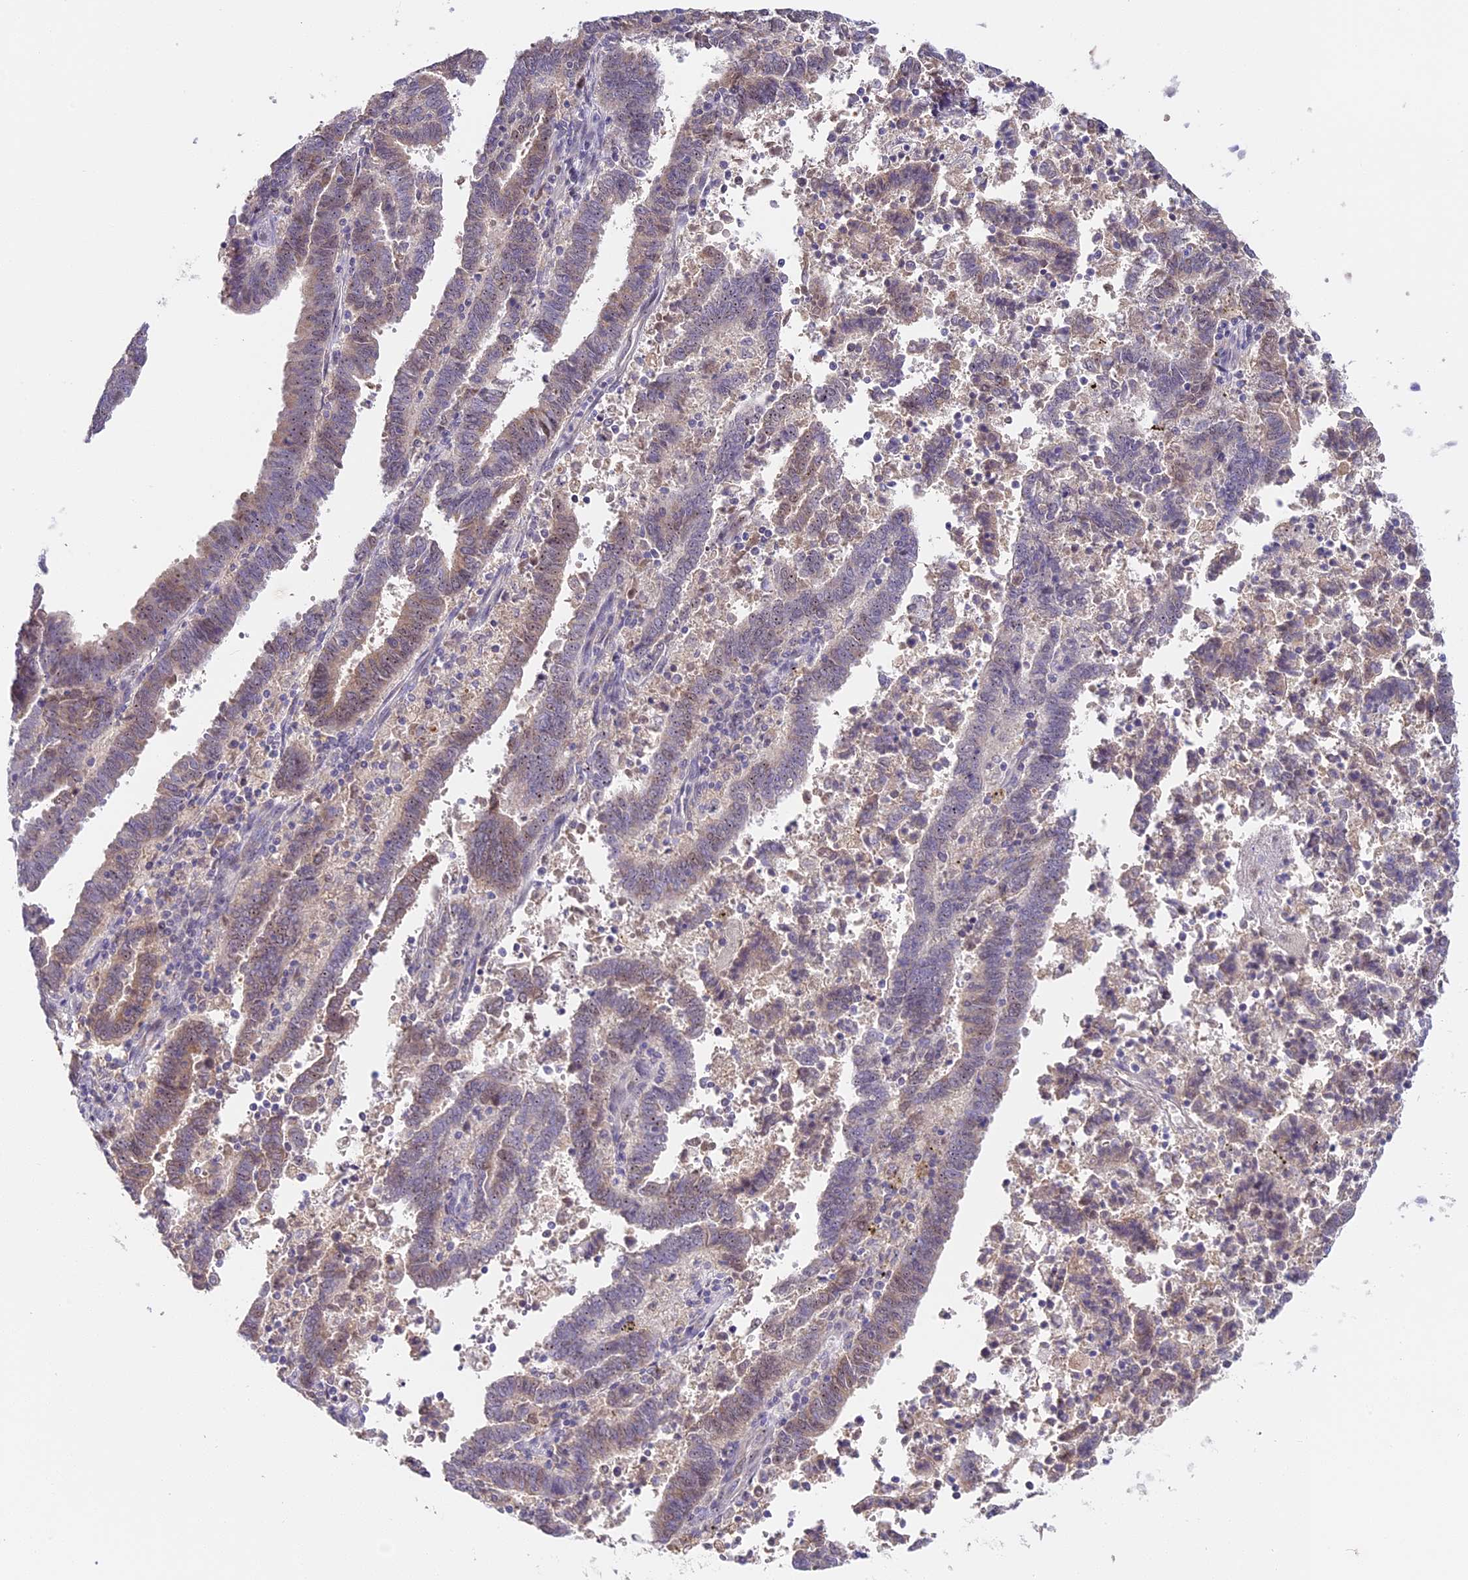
{"staining": {"intensity": "weak", "quantity": "25%-75%", "location": "cytoplasmic/membranous,nuclear"}, "tissue": "endometrial cancer", "cell_type": "Tumor cells", "image_type": "cancer", "snomed": [{"axis": "morphology", "description": "Adenocarcinoma, NOS"}, {"axis": "topography", "description": "Uterus"}], "caption": "A histopathology image of endometrial adenocarcinoma stained for a protein demonstrates weak cytoplasmic/membranous and nuclear brown staining in tumor cells.", "gene": "RAD51", "patient": {"sex": "female", "age": 83}}